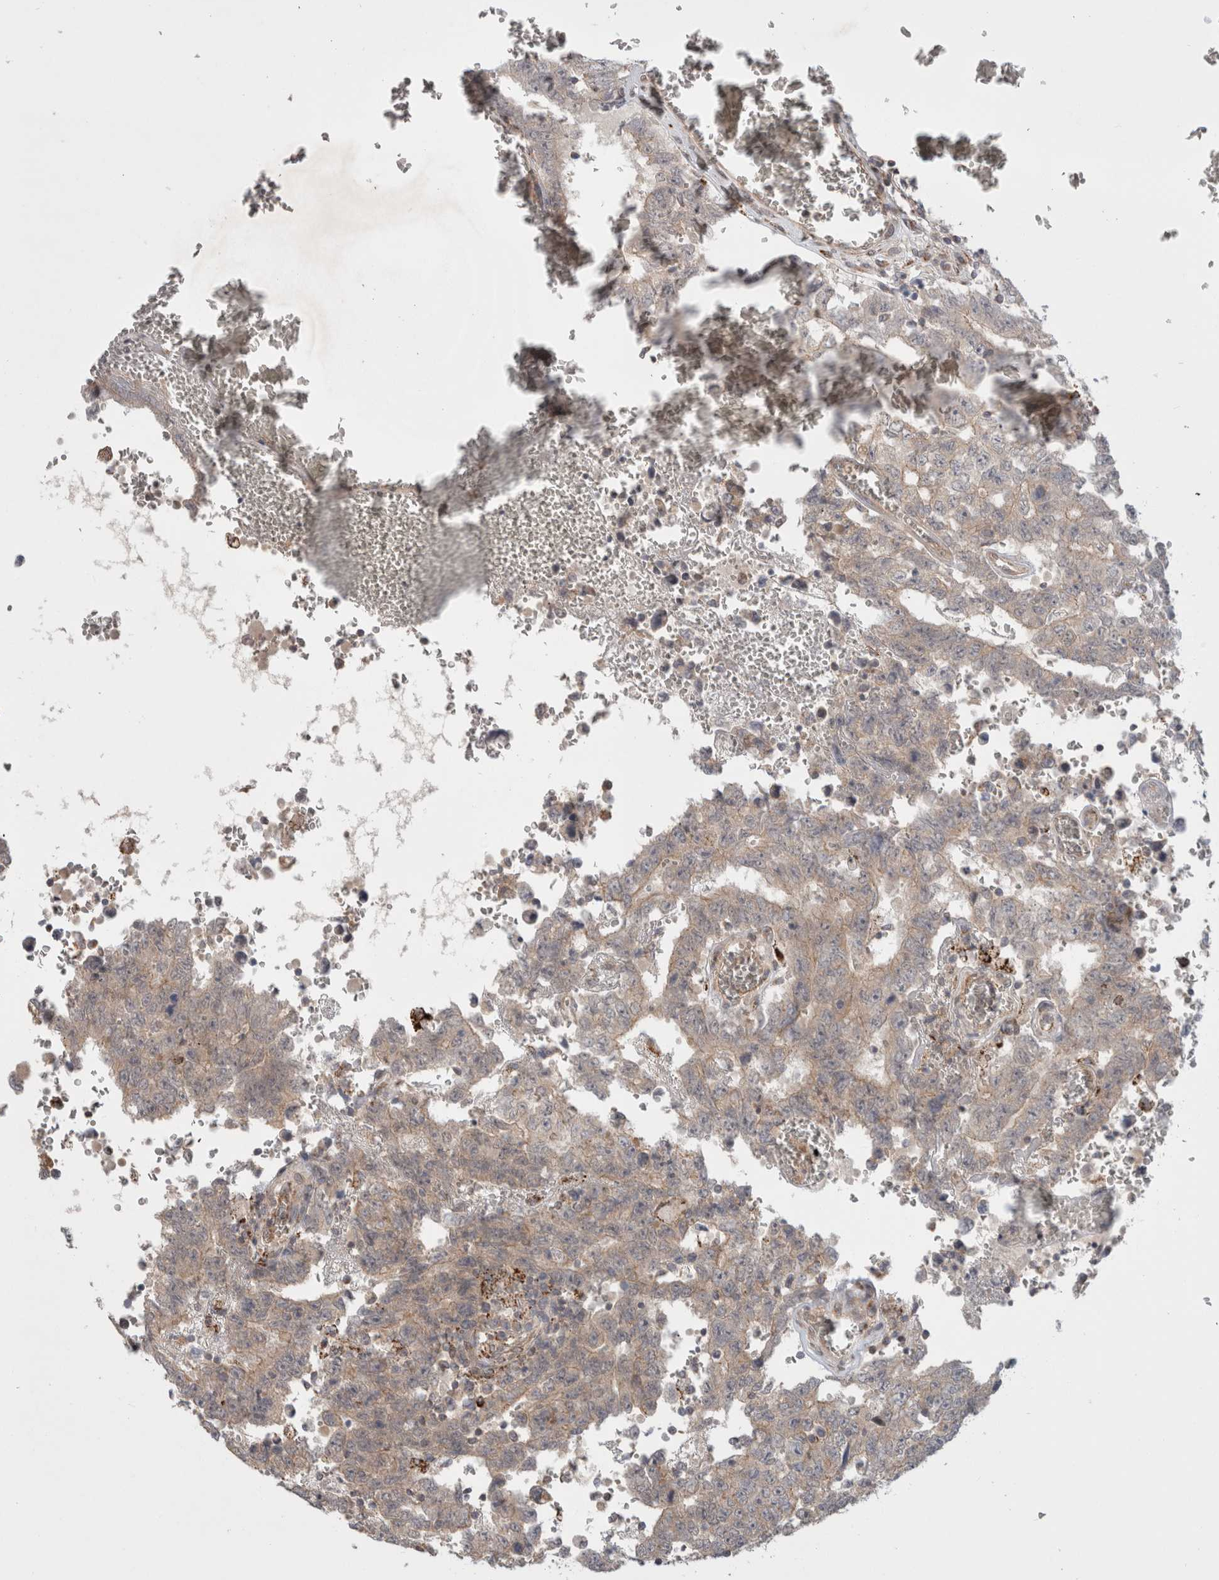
{"staining": {"intensity": "weak", "quantity": ">75%", "location": "cytoplasmic/membranous"}, "tissue": "testis cancer", "cell_type": "Tumor cells", "image_type": "cancer", "snomed": [{"axis": "morphology", "description": "Carcinoma, Embryonal, NOS"}, {"axis": "topography", "description": "Testis"}], "caption": "Immunohistochemistry (IHC) staining of testis cancer (embryonal carcinoma), which reveals low levels of weak cytoplasmic/membranous expression in approximately >75% of tumor cells indicating weak cytoplasmic/membranous protein staining. The staining was performed using DAB (3,3'-diaminobenzidine) (brown) for protein detection and nuclei were counterstained in hematoxylin (blue).", "gene": "HROB", "patient": {"sex": "male", "age": 26}}